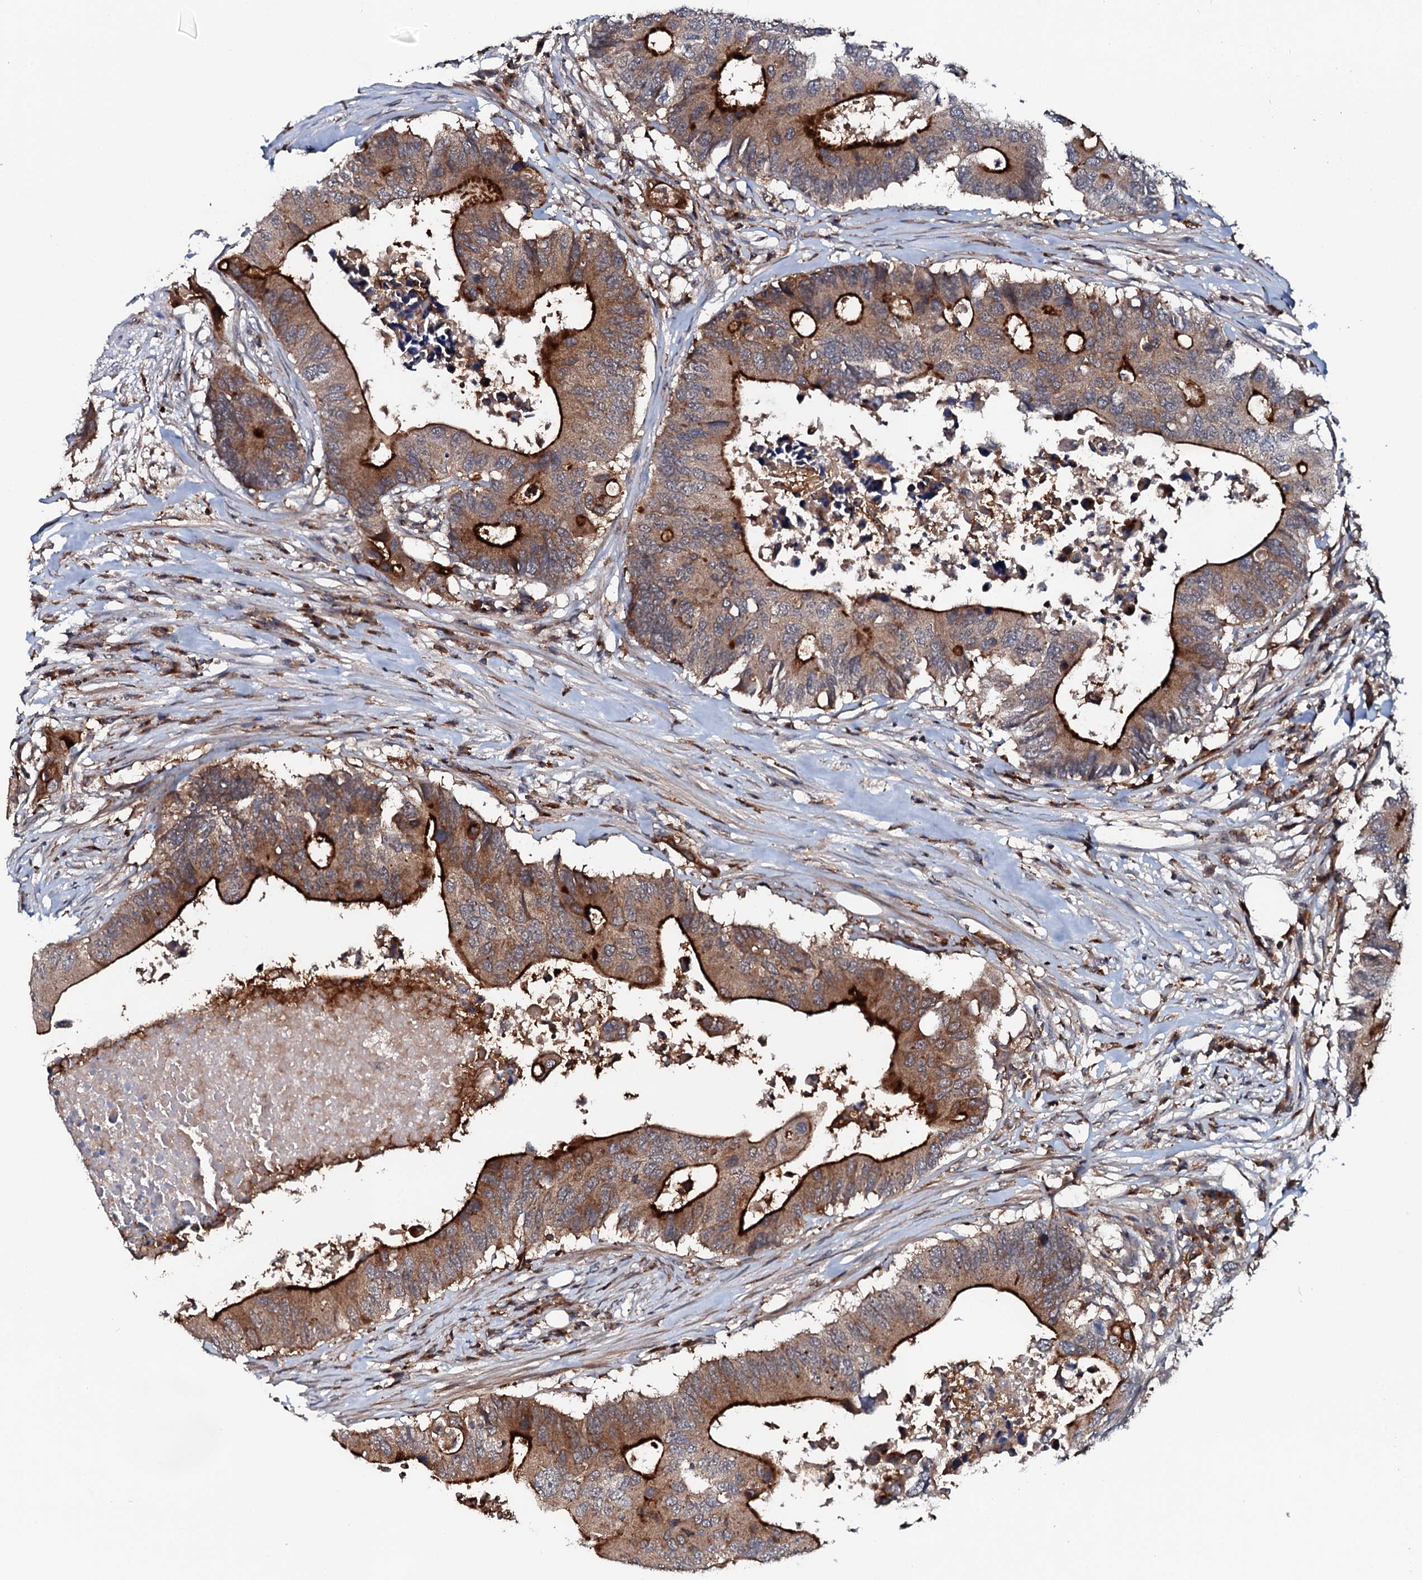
{"staining": {"intensity": "strong", "quantity": "25%-75%", "location": "cytoplasmic/membranous"}, "tissue": "colorectal cancer", "cell_type": "Tumor cells", "image_type": "cancer", "snomed": [{"axis": "morphology", "description": "Adenocarcinoma, NOS"}, {"axis": "topography", "description": "Colon"}], "caption": "An image showing strong cytoplasmic/membranous expression in about 25%-75% of tumor cells in colorectal adenocarcinoma, as visualized by brown immunohistochemical staining.", "gene": "VAMP8", "patient": {"sex": "male", "age": 71}}